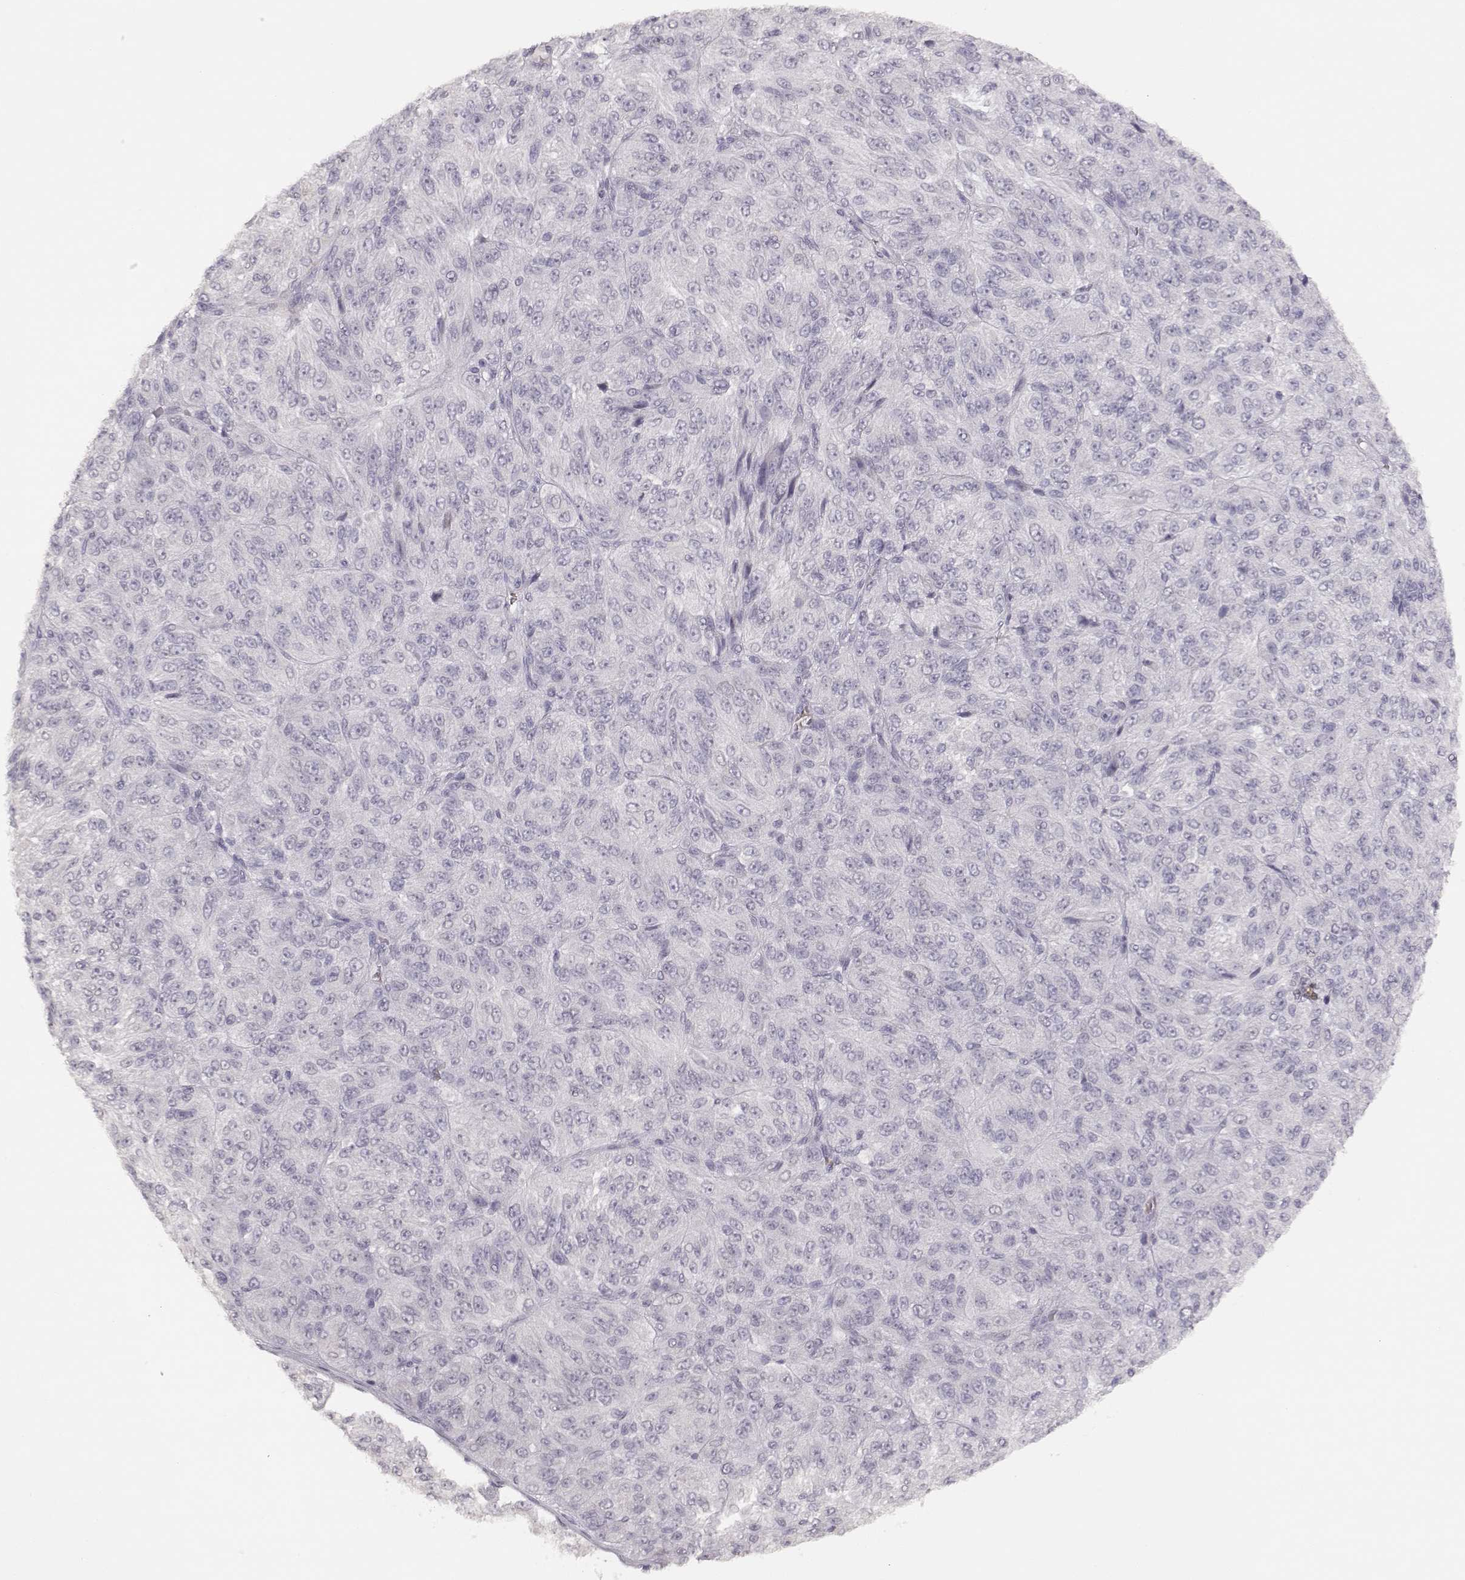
{"staining": {"intensity": "negative", "quantity": "none", "location": "none"}, "tissue": "melanoma", "cell_type": "Tumor cells", "image_type": "cancer", "snomed": [{"axis": "morphology", "description": "Malignant melanoma, Metastatic site"}, {"axis": "topography", "description": "Brain"}], "caption": "Micrograph shows no significant protein staining in tumor cells of malignant melanoma (metastatic site).", "gene": "LAMC2", "patient": {"sex": "female", "age": 56}}